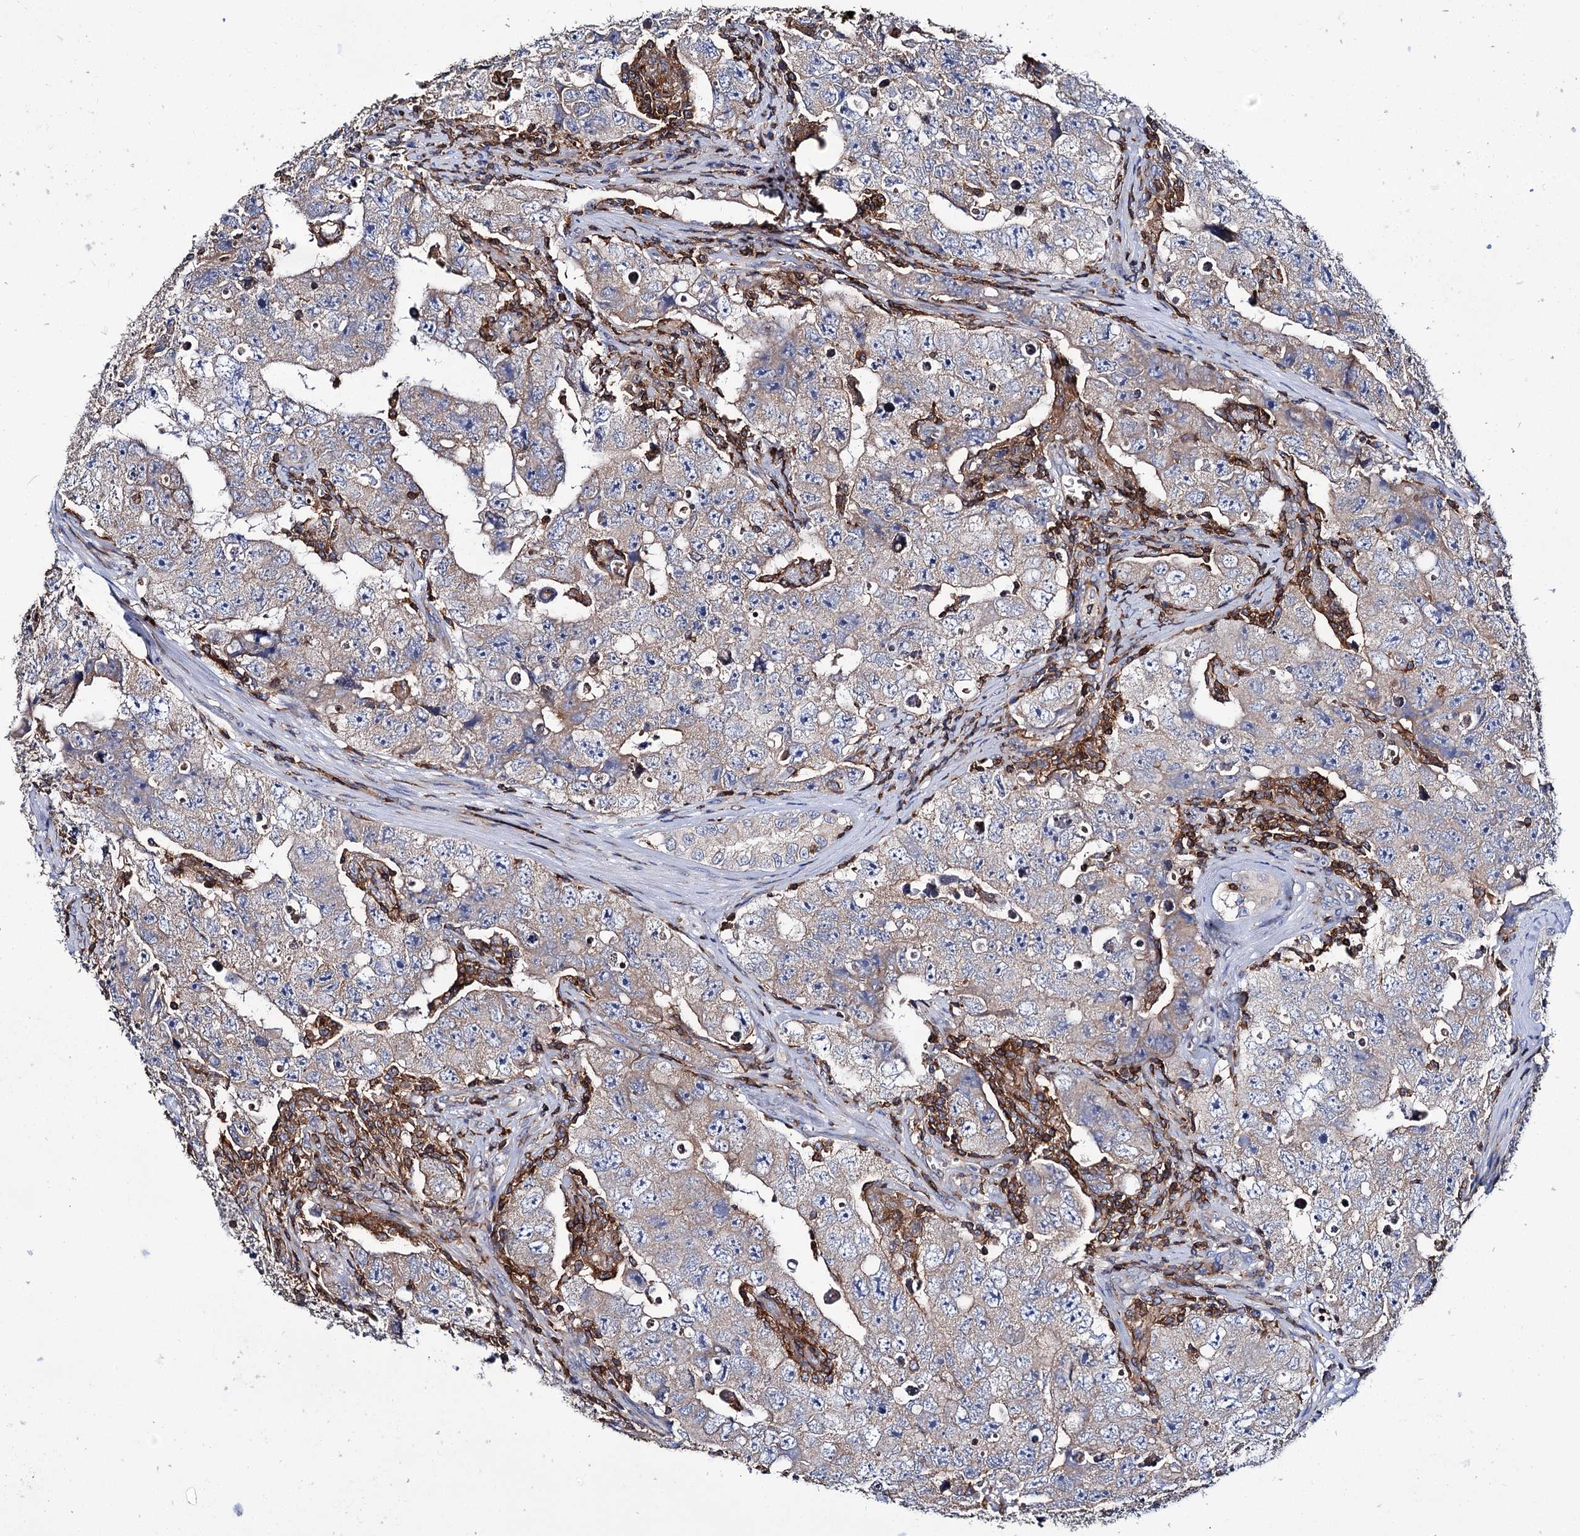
{"staining": {"intensity": "weak", "quantity": "25%-75%", "location": "cytoplasmic/membranous"}, "tissue": "testis cancer", "cell_type": "Tumor cells", "image_type": "cancer", "snomed": [{"axis": "morphology", "description": "Carcinoma, Embryonal, NOS"}, {"axis": "topography", "description": "Testis"}], "caption": "IHC image of neoplastic tissue: human testis embryonal carcinoma stained using IHC demonstrates low levels of weak protein expression localized specifically in the cytoplasmic/membranous of tumor cells, appearing as a cytoplasmic/membranous brown color.", "gene": "UBASH3B", "patient": {"sex": "male", "age": 17}}